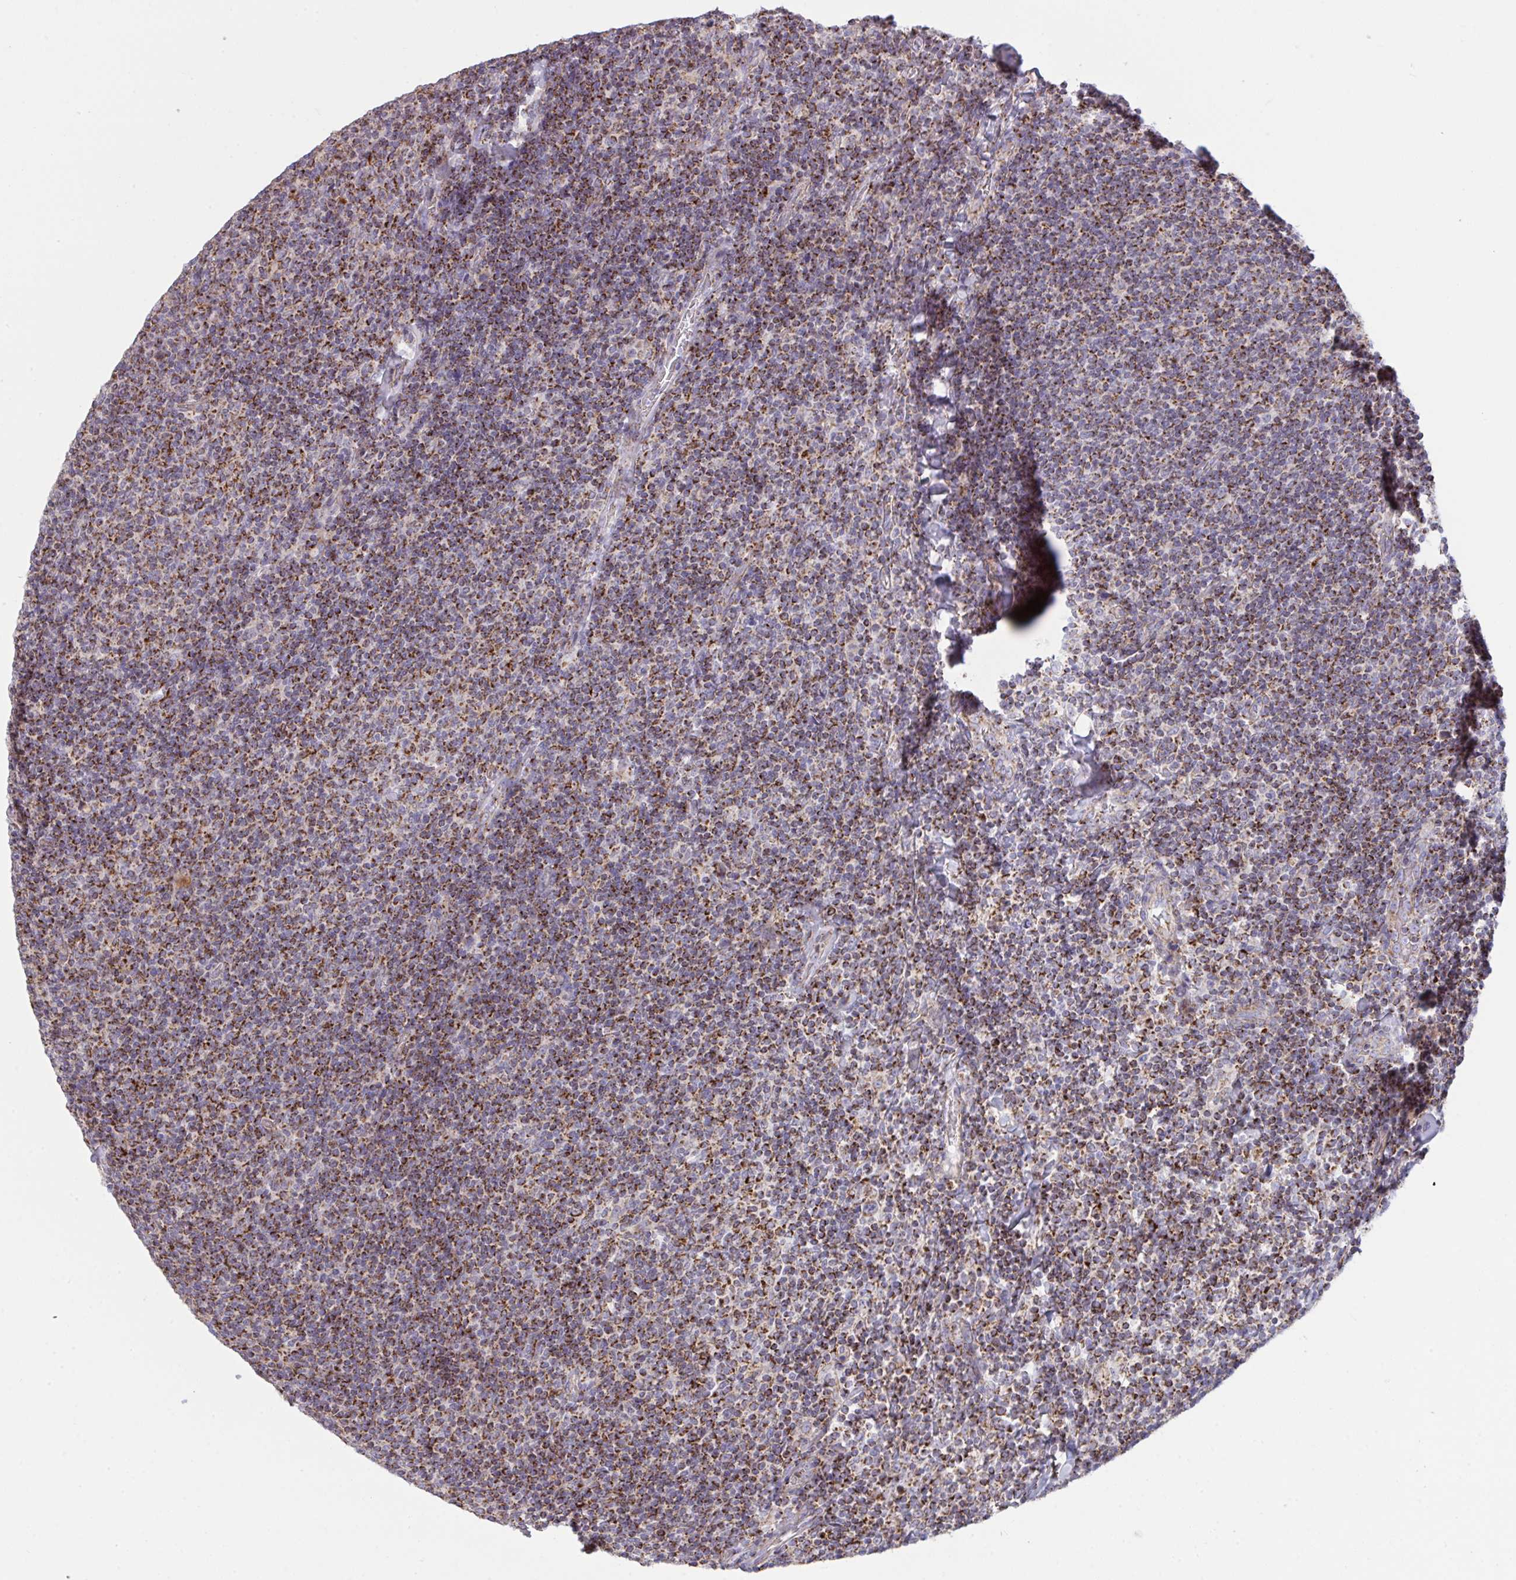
{"staining": {"intensity": "strong", "quantity": ">75%", "location": "cytoplasmic/membranous"}, "tissue": "lymphoma", "cell_type": "Tumor cells", "image_type": "cancer", "snomed": [{"axis": "morphology", "description": "Malignant lymphoma, non-Hodgkin's type, Low grade"}, {"axis": "topography", "description": "Lymph node"}], "caption": "An IHC image of neoplastic tissue is shown. Protein staining in brown shows strong cytoplasmic/membranous positivity in low-grade malignant lymphoma, non-Hodgkin's type within tumor cells.", "gene": "MICOS10", "patient": {"sex": "male", "age": 52}}